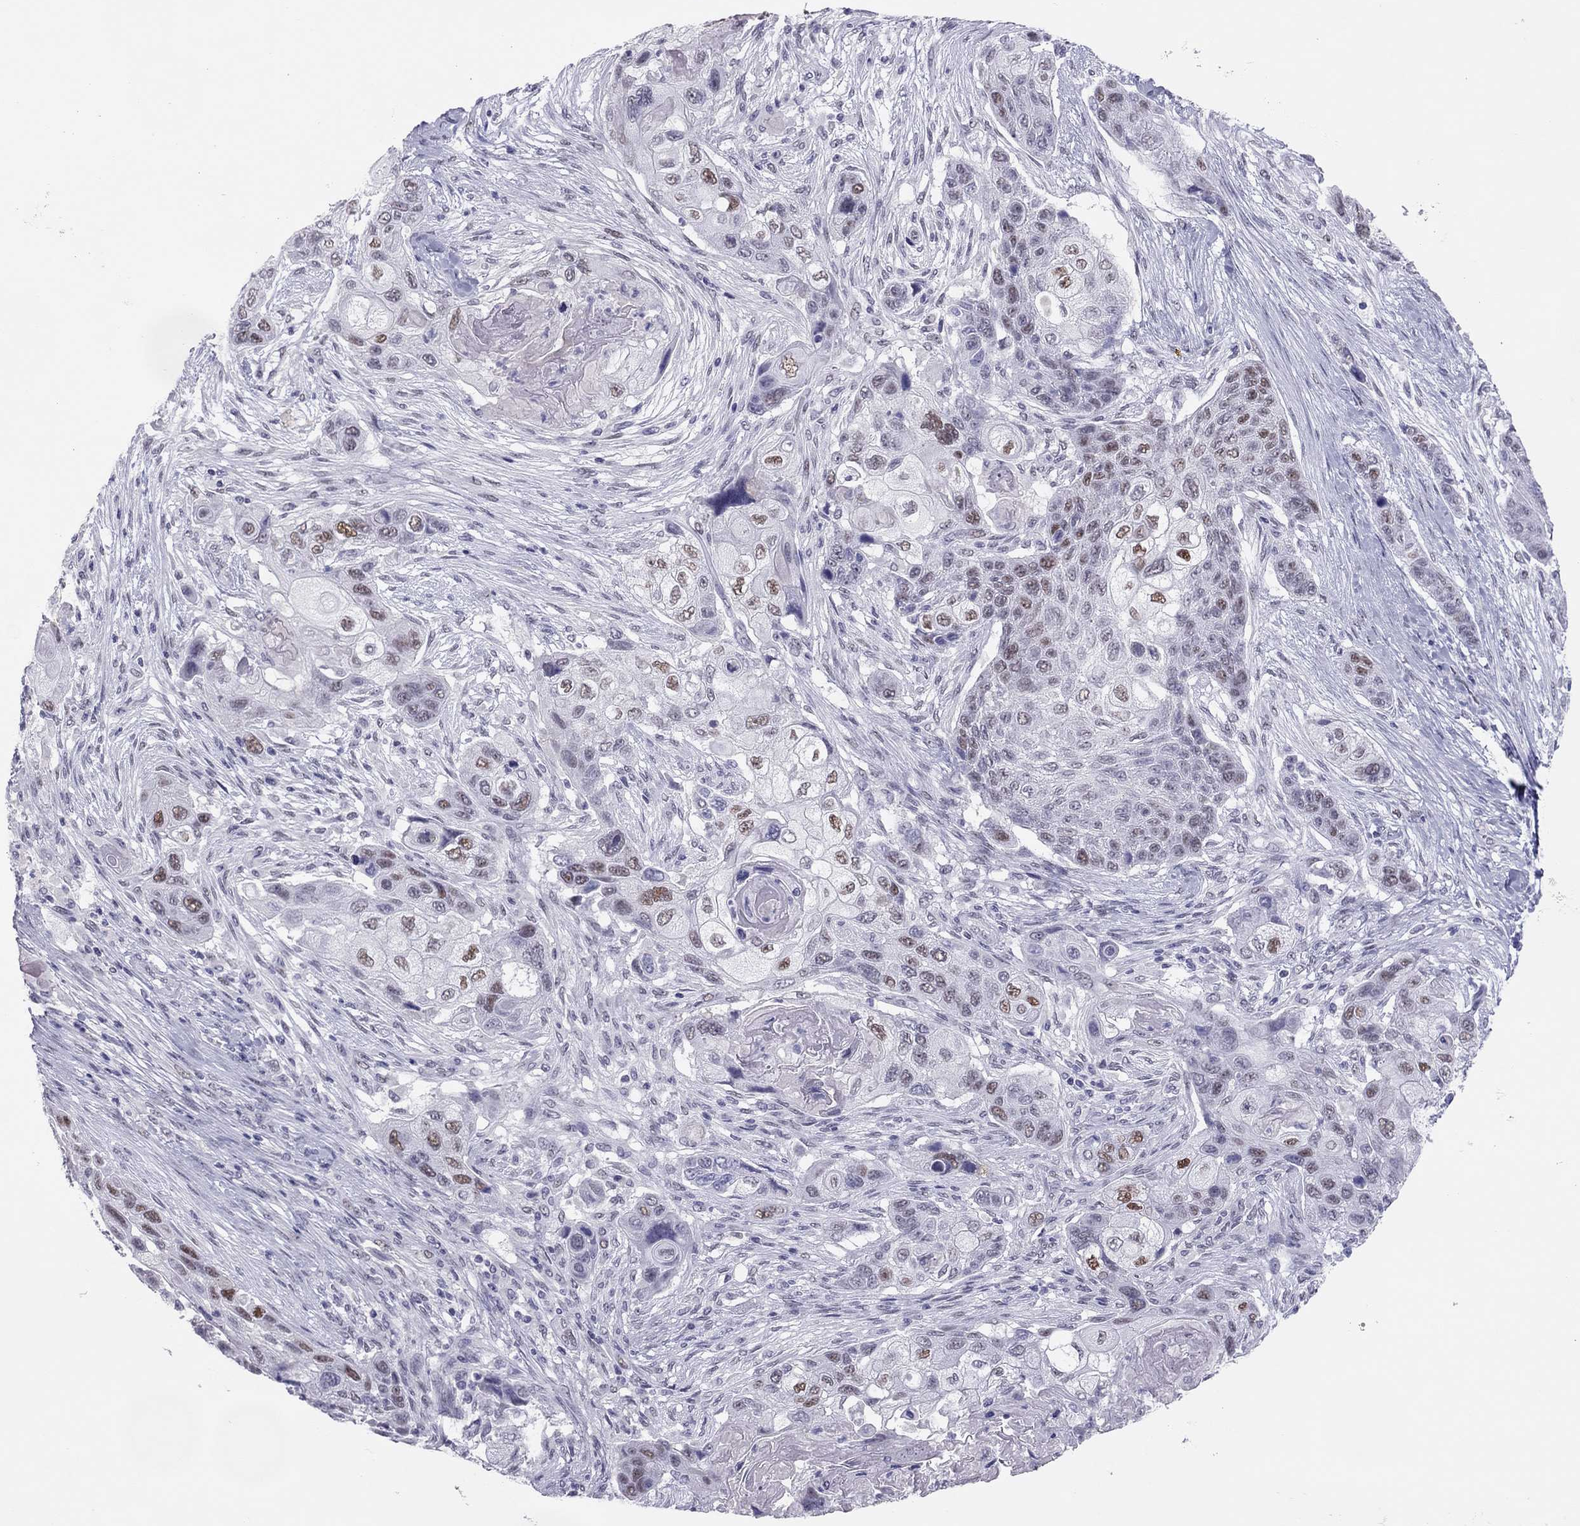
{"staining": {"intensity": "moderate", "quantity": "<25%", "location": "nuclear"}, "tissue": "lung cancer", "cell_type": "Tumor cells", "image_type": "cancer", "snomed": [{"axis": "morphology", "description": "Squamous cell carcinoma, NOS"}, {"axis": "topography", "description": "Lung"}], "caption": "A histopathology image of human squamous cell carcinoma (lung) stained for a protein reveals moderate nuclear brown staining in tumor cells.", "gene": "PHOX2A", "patient": {"sex": "male", "age": 69}}